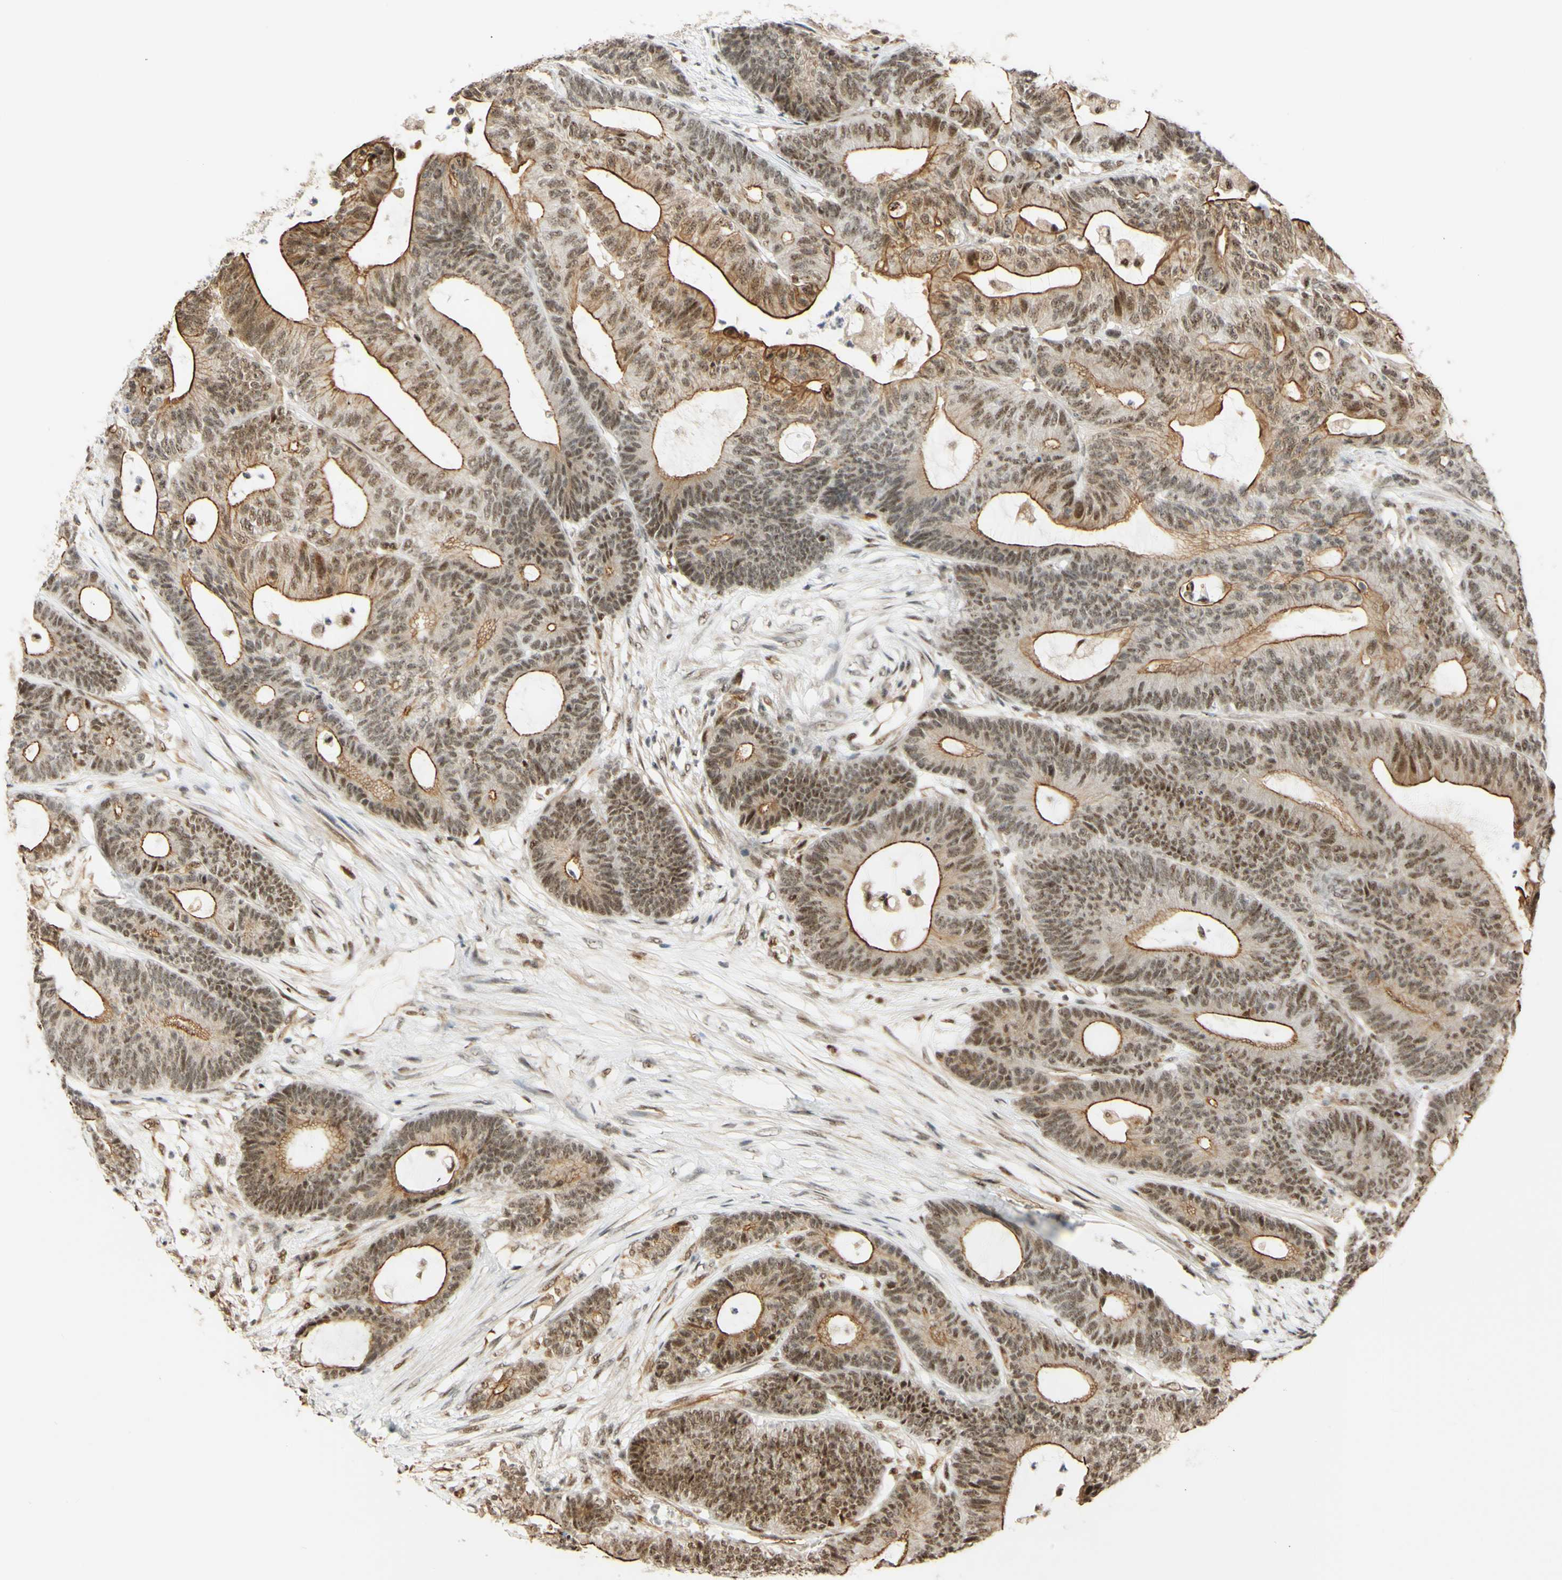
{"staining": {"intensity": "moderate", "quantity": ">75%", "location": "cytoplasmic/membranous,nuclear"}, "tissue": "colorectal cancer", "cell_type": "Tumor cells", "image_type": "cancer", "snomed": [{"axis": "morphology", "description": "Adenocarcinoma, NOS"}, {"axis": "topography", "description": "Colon"}], "caption": "DAB (3,3'-diaminobenzidine) immunohistochemical staining of colorectal cancer (adenocarcinoma) exhibits moderate cytoplasmic/membranous and nuclear protein expression in about >75% of tumor cells. The staining was performed using DAB (3,3'-diaminobenzidine) to visualize the protein expression in brown, while the nuclei were stained in blue with hematoxylin (Magnification: 20x).", "gene": "SAP18", "patient": {"sex": "female", "age": 84}}